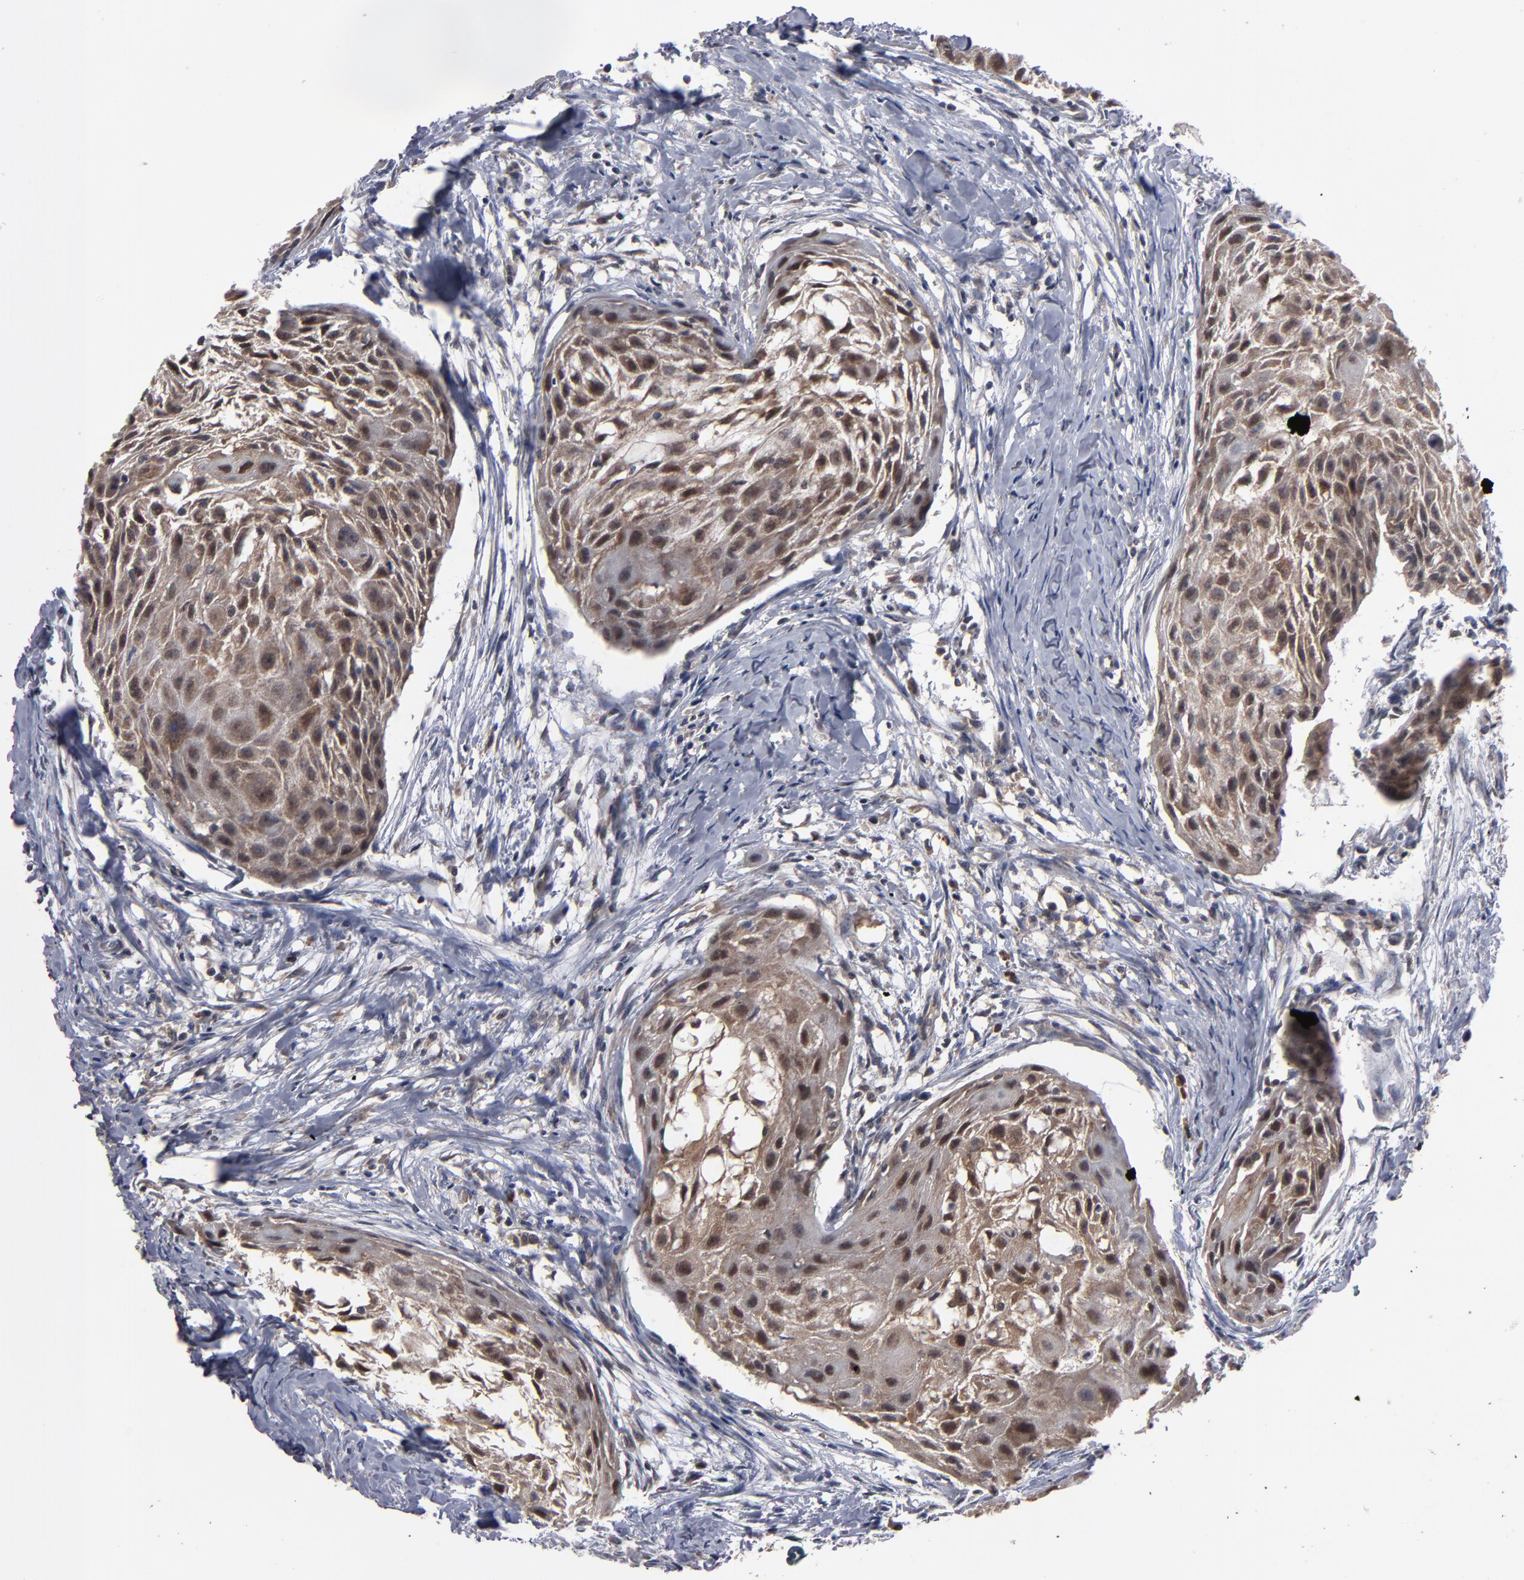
{"staining": {"intensity": "moderate", "quantity": "25%-75%", "location": "cytoplasmic/membranous"}, "tissue": "head and neck cancer", "cell_type": "Tumor cells", "image_type": "cancer", "snomed": [{"axis": "morphology", "description": "Squamous cell carcinoma, NOS"}, {"axis": "topography", "description": "Head-Neck"}], "caption": "This is an image of IHC staining of head and neck cancer, which shows moderate positivity in the cytoplasmic/membranous of tumor cells.", "gene": "ALG13", "patient": {"sex": "male", "age": 64}}